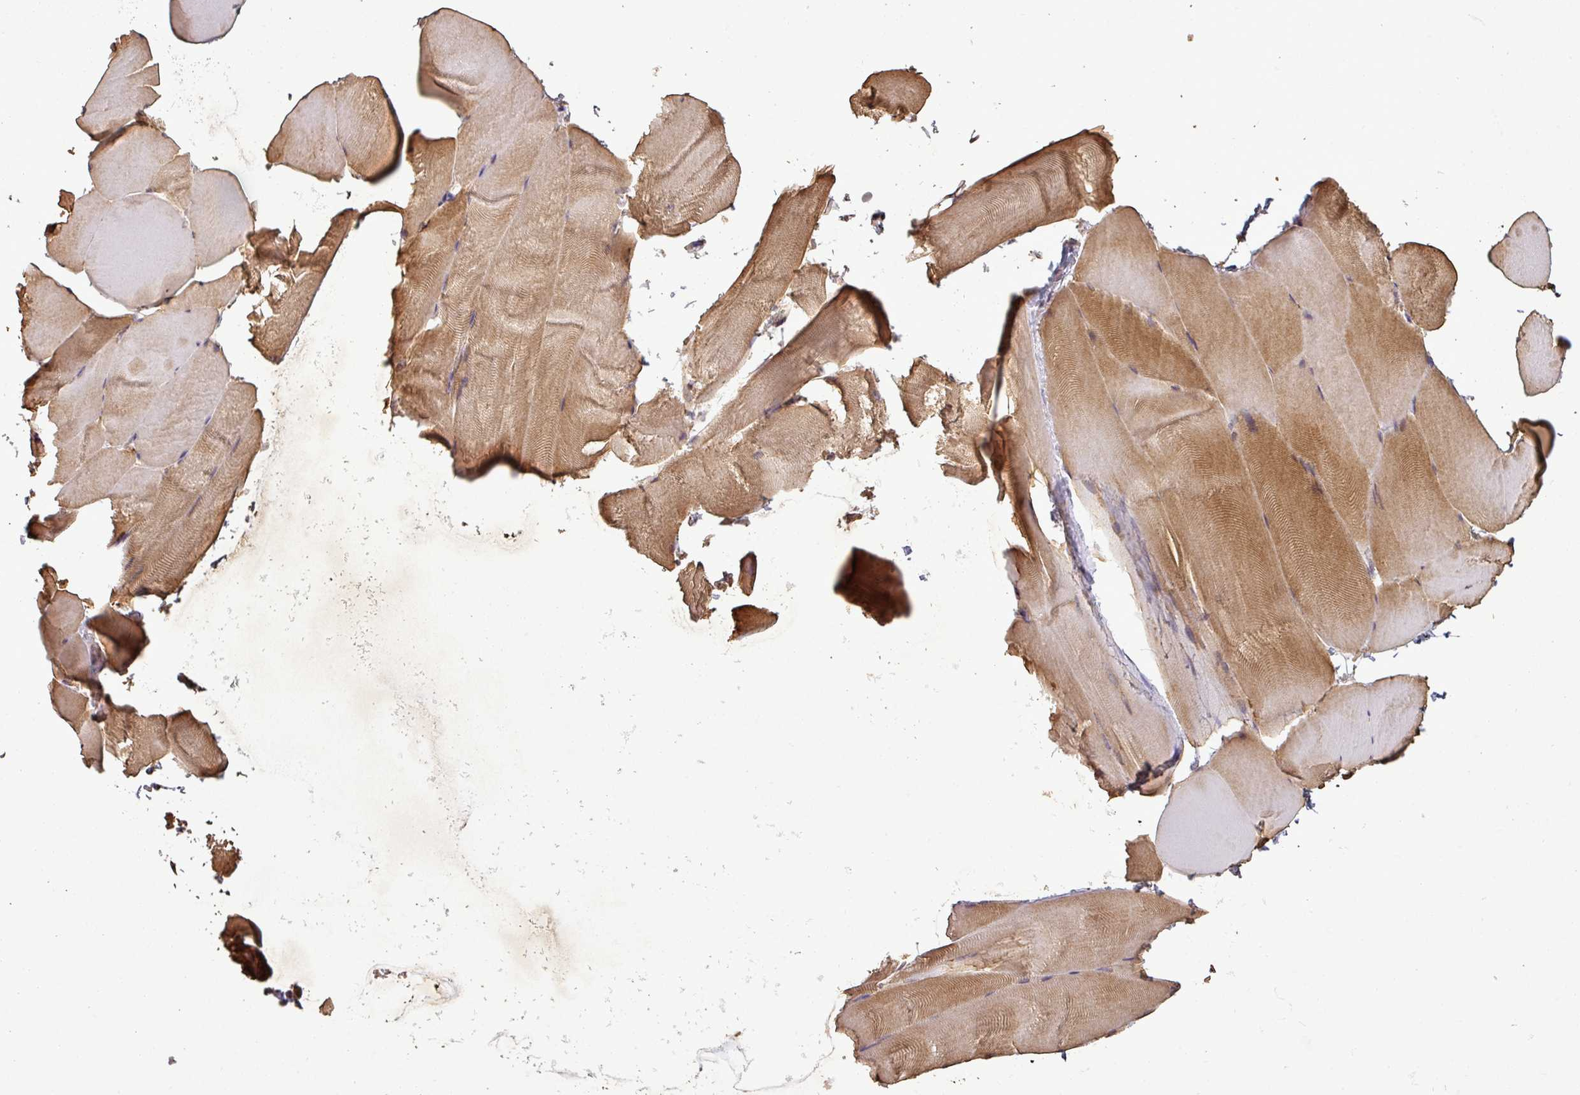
{"staining": {"intensity": "moderate", "quantity": ">75%", "location": "cytoplasmic/membranous"}, "tissue": "skeletal muscle", "cell_type": "Myocytes", "image_type": "normal", "snomed": [{"axis": "morphology", "description": "Normal tissue, NOS"}, {"axis": "topography", "description": "Skeletal muscle"}], "caption": "Immunohistochemical staining of normal skeletal muscle displays >75% levels of moderate cytoplasmic/membranous protein staining in approximately >75% of myocytes. (DAB IHC with brightfield microscopy, high magnification).", "gene": "PLEKHM1", "patient": {"sex": "female", "age": 64}}